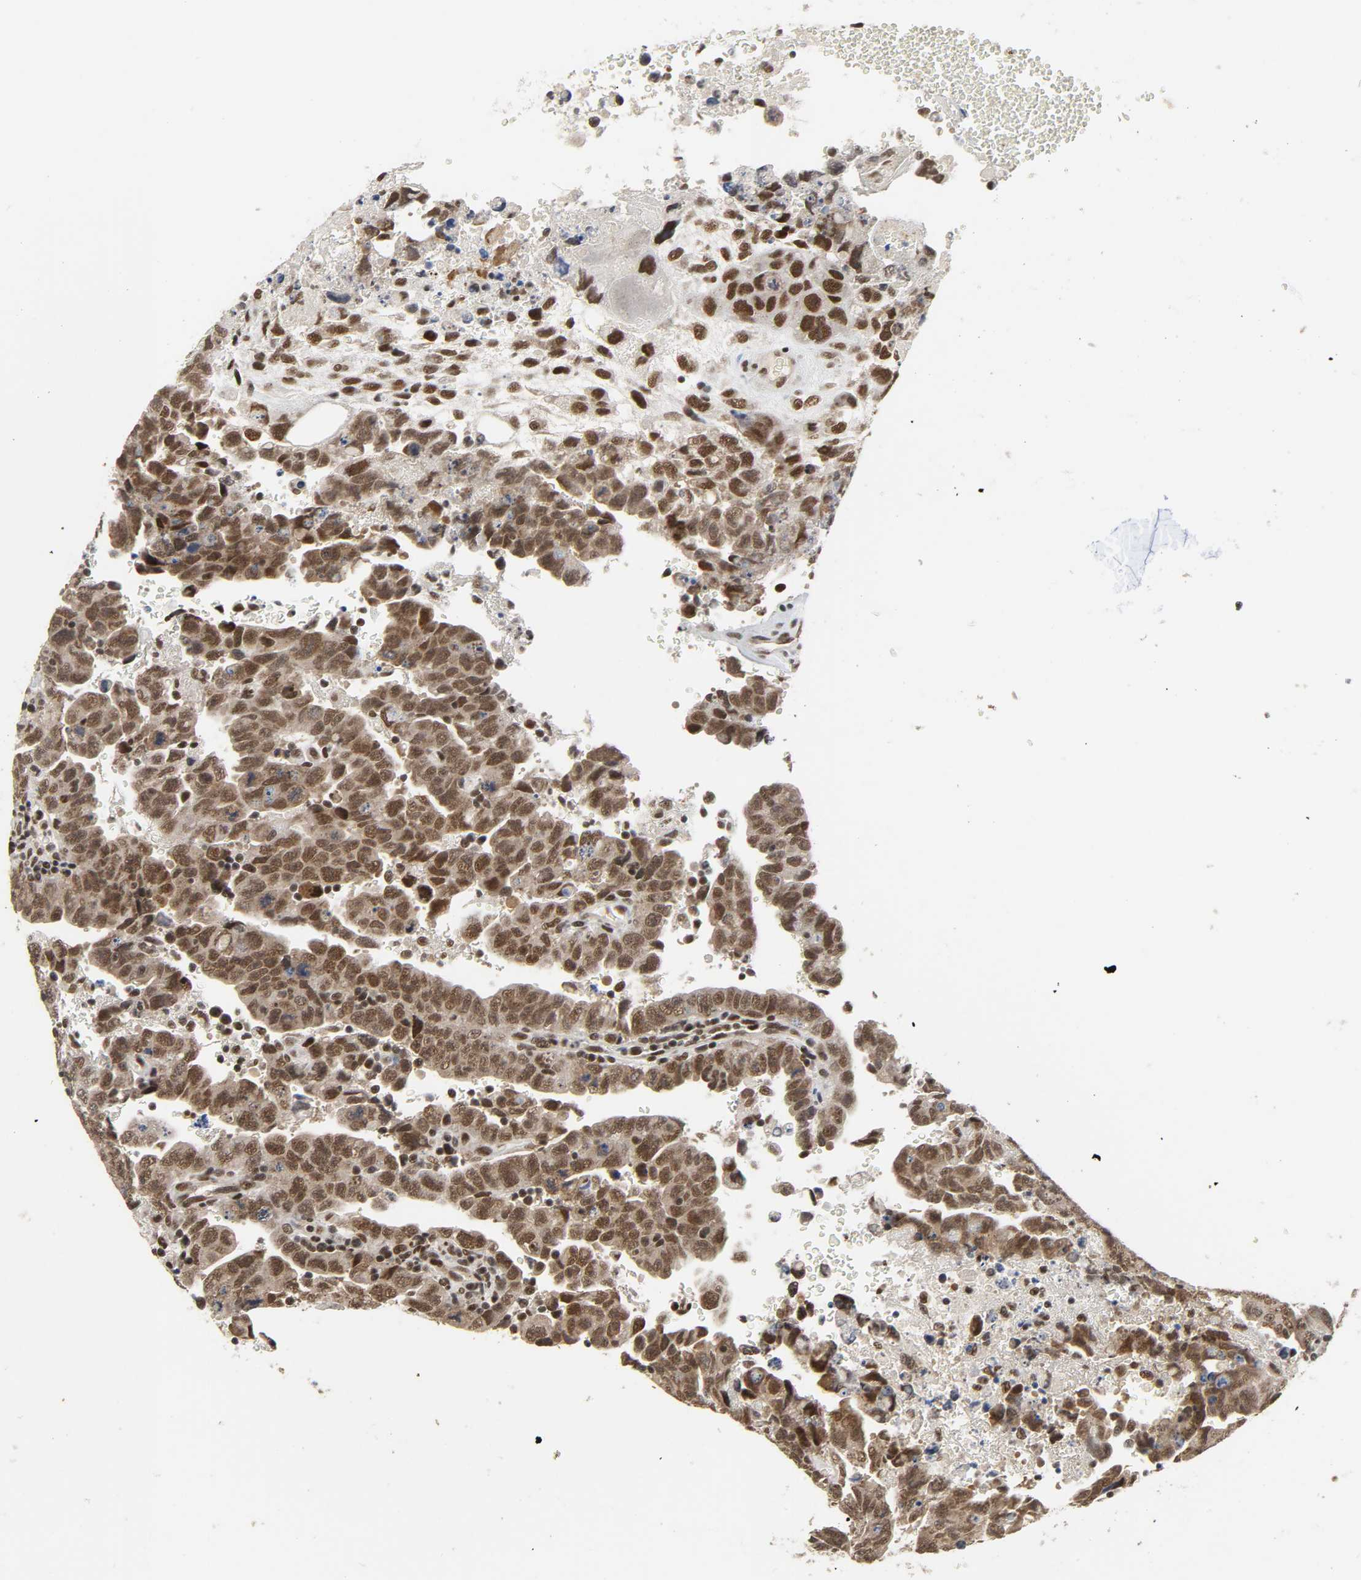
{"staining": {"intensity": "moderate", "quantity": ">75%", "location": "cytoplasmic/membranous,nuclear"}, "tissue": "testis cancer", "cell_type": "Tumor cells", "image_type": "cancer", "snomed": [{"axis": "morphology", "description": "Carcinoma, Embryonal, NOS"}, {"axis": "topography", "description": "Testis"}], "caption": "Immunohistochemical staining of testis cancer (embryonal carcinoma) exhibits moderate cytoplasmic/membranous and nuclear protein positivity in about >75% of tumor cells.", "gene": "NCOA6", "patient": {"sex": "male", "age": 28}}